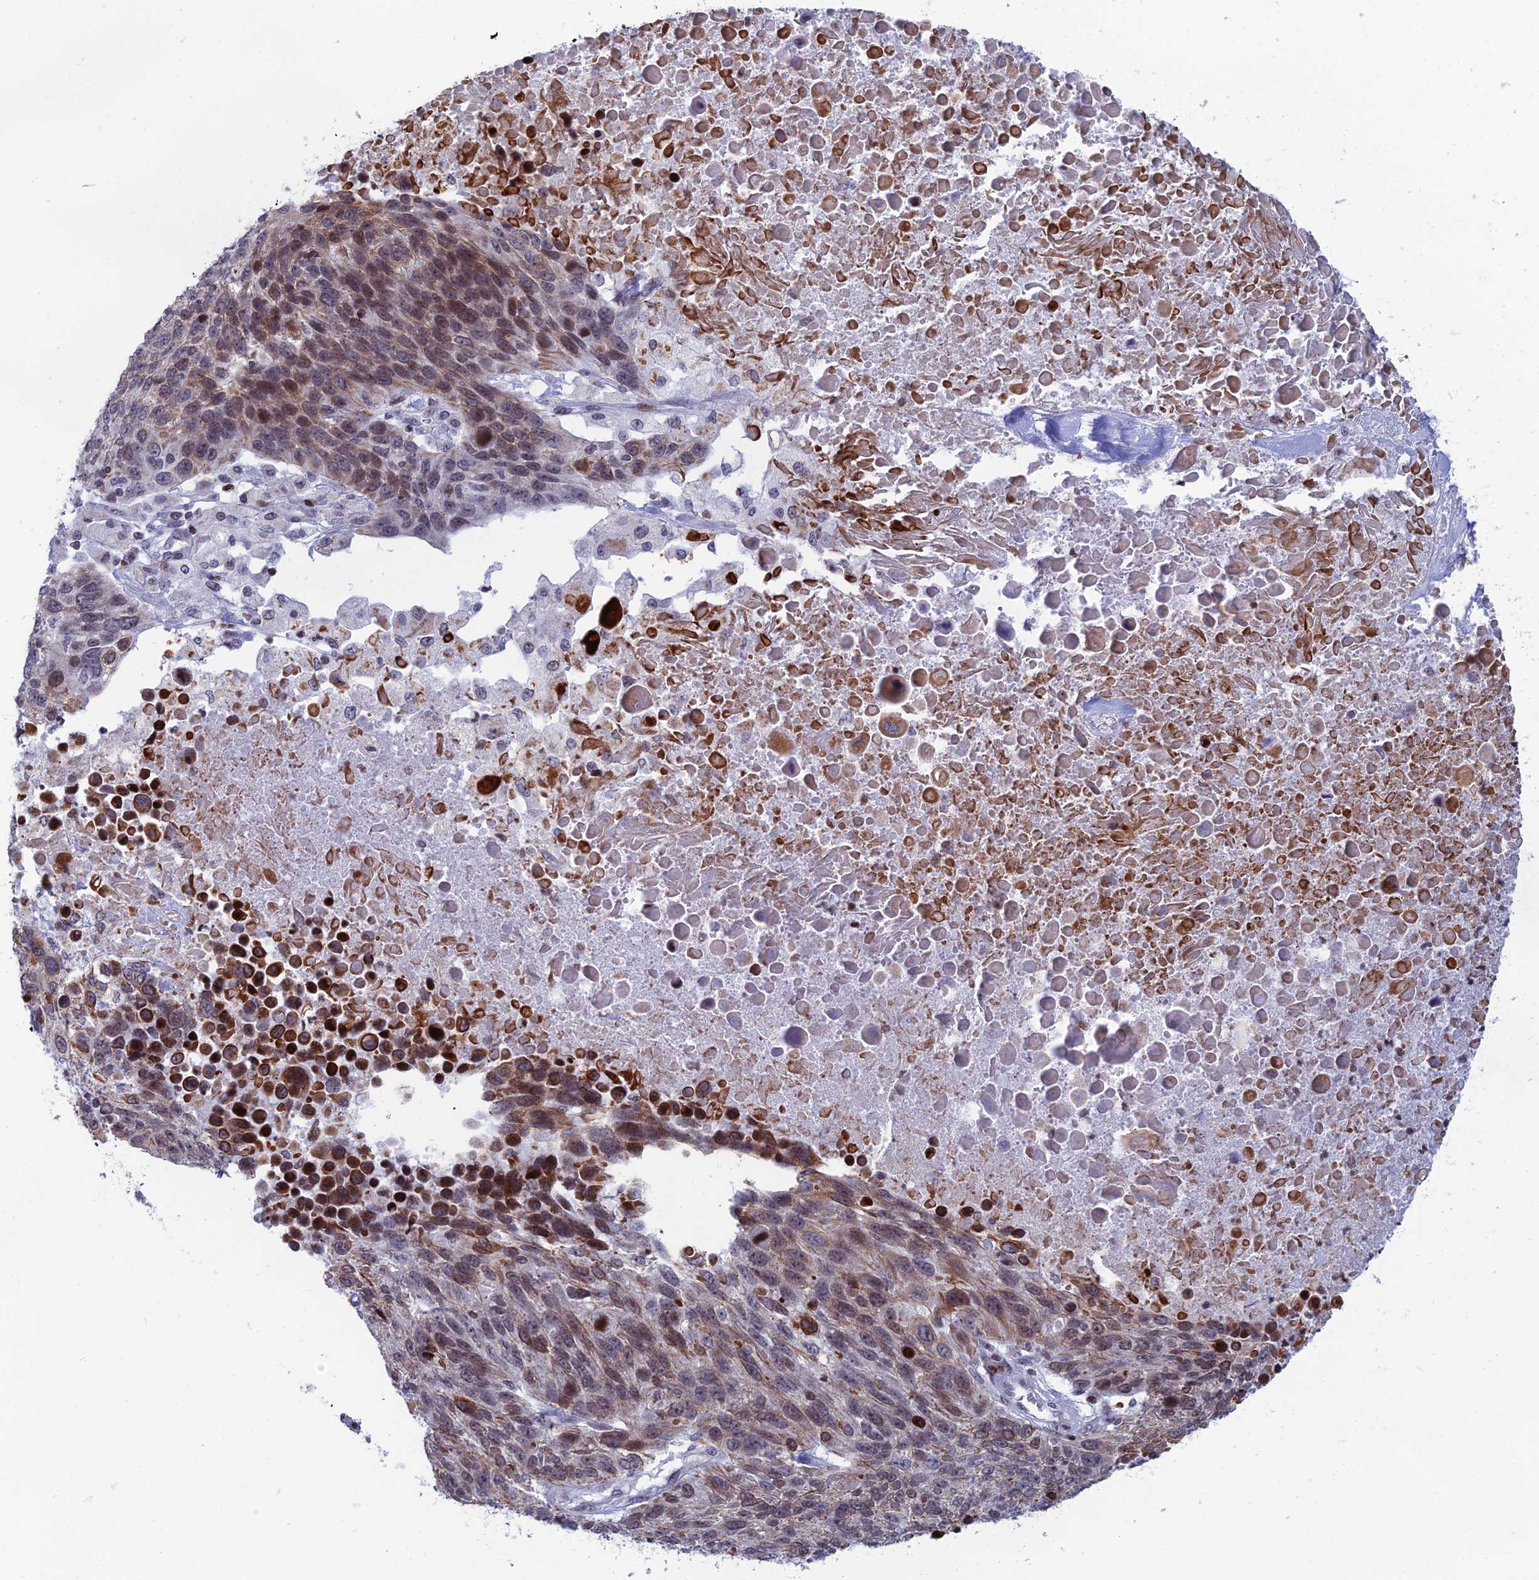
{"staining": {"intensity": "moderate", "quantity": "25%-75%", "location": "cytoplasmic/membranous,nuclear"}, "tissue": "lung cancer", "cell_type": "Tumor cells", "image_type": "cancer", "snomed": [{"axis": "morphology", "description": "Normal tissue, NOS"}, {"axis": "morphology", "description": "Squamous cell carcinoma, NOS"}, {"axis": "topography", "description": "Lymph node"}, {"axis": "topography", "description": "Lung"}], "caption": "DAB (3,3'-diaminobenzidine) immunohistochemical staining of human lung cancer (squamous cell carcinoma) reveals moderate cytoplasmic/membranous and nuclear protein staining in approximately 25%-75% of tumor cells. (IHC, brightfield microscopy, high magnification).", "gene": "AFF3", "patient": {"sex": "male", "age": 66}}